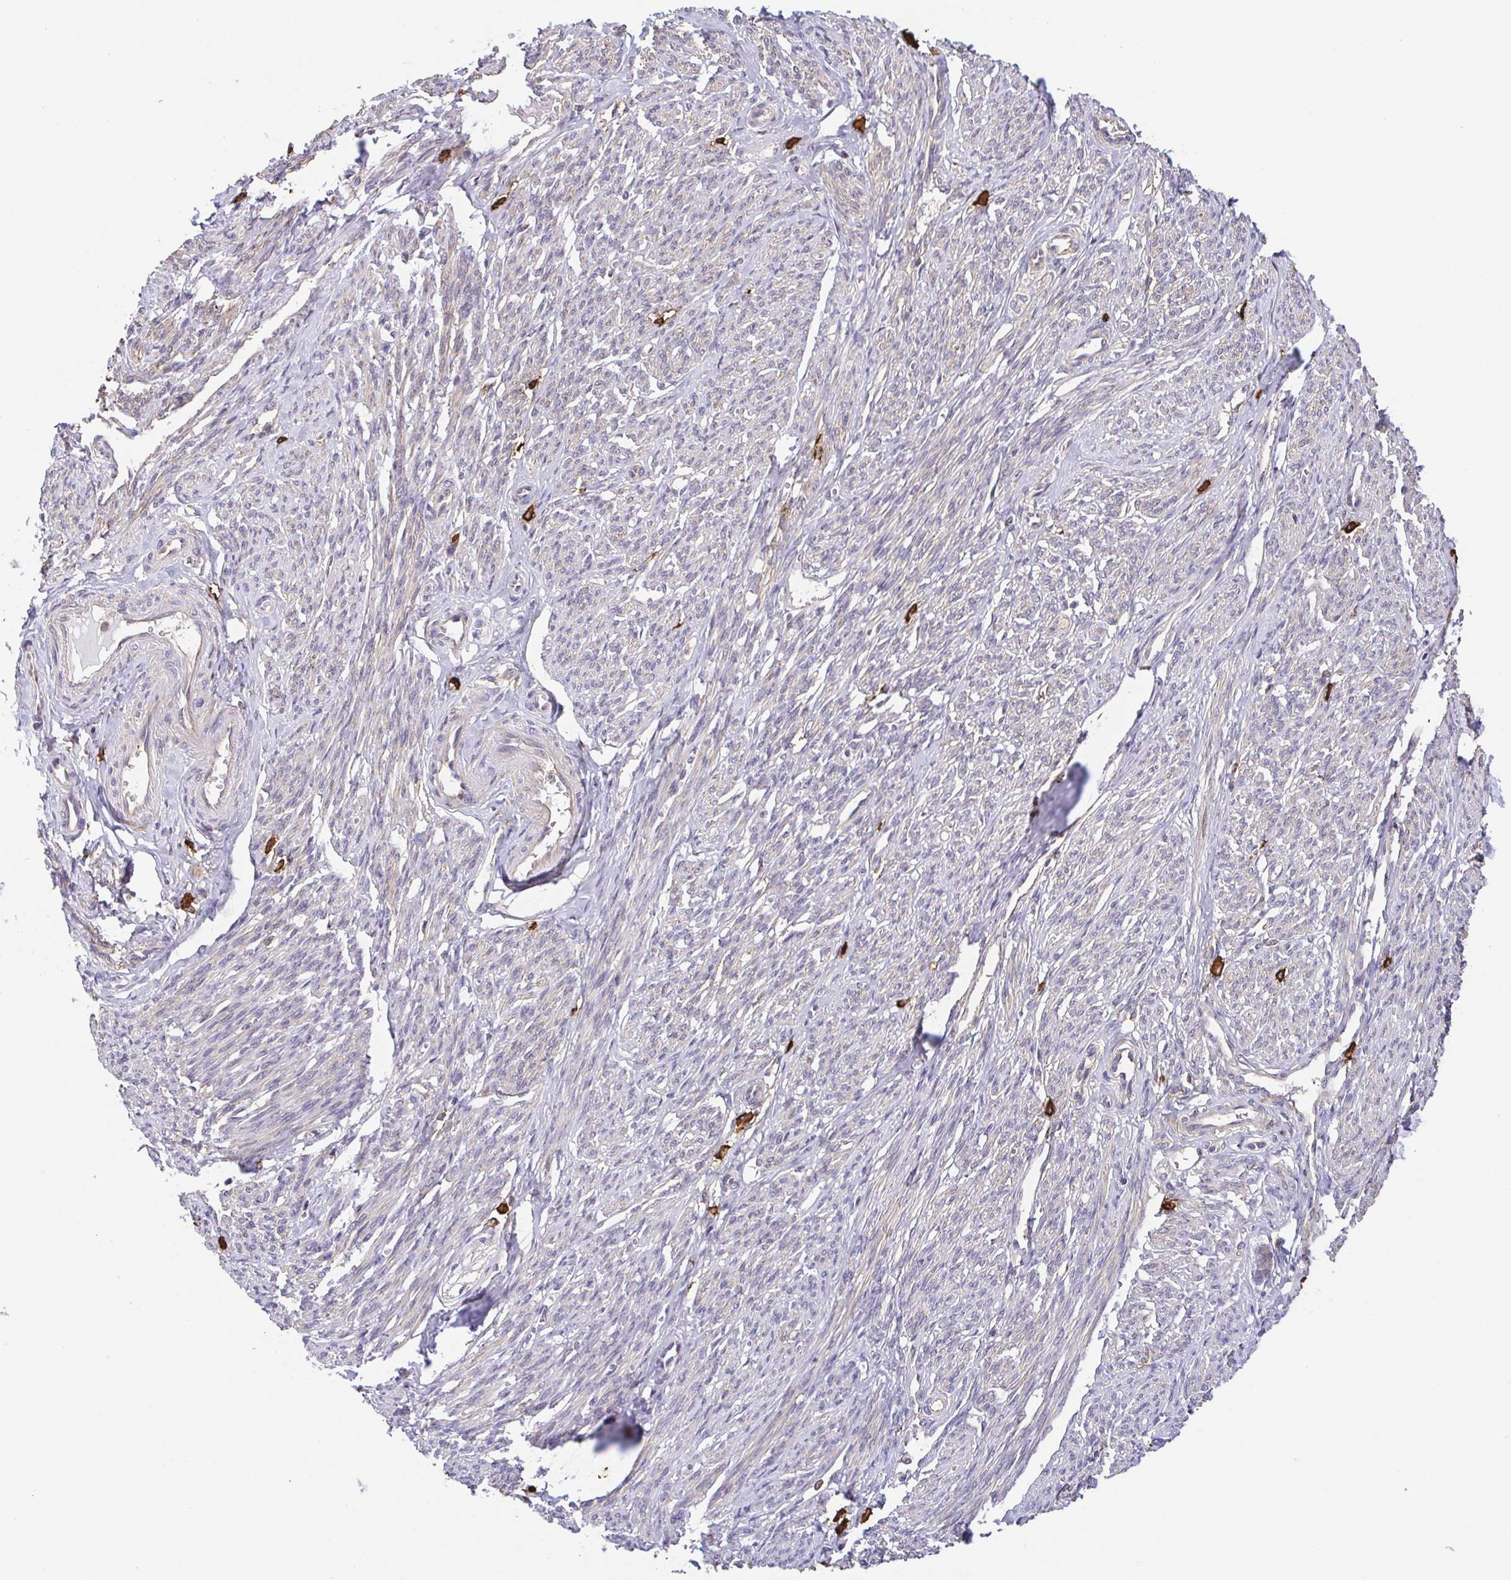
{"staining": {"intensity": "weak", "quantity": "25%-75%", "location": "cytoplasmic/membranous"}, "tissue": "smooth muscle", "cell_type": "Smooth muscle cells", "image_type": "normal", "snomed": [{"axis": "morphology", "description": "Normal tissue, NOS"}, {"axis": "topography", "description": "Smooth muscle"}], "caption": "Immunohistochemistry photomicrograph of normal human smooth muscle stained for a protein (brown), which exhibits low levels of weak cytoplasmic/membranous staining in approximately 25%-75% of smooth muscle cells.", "gene": "PREPL", "patient": {"sex": "female", "age": 65}}